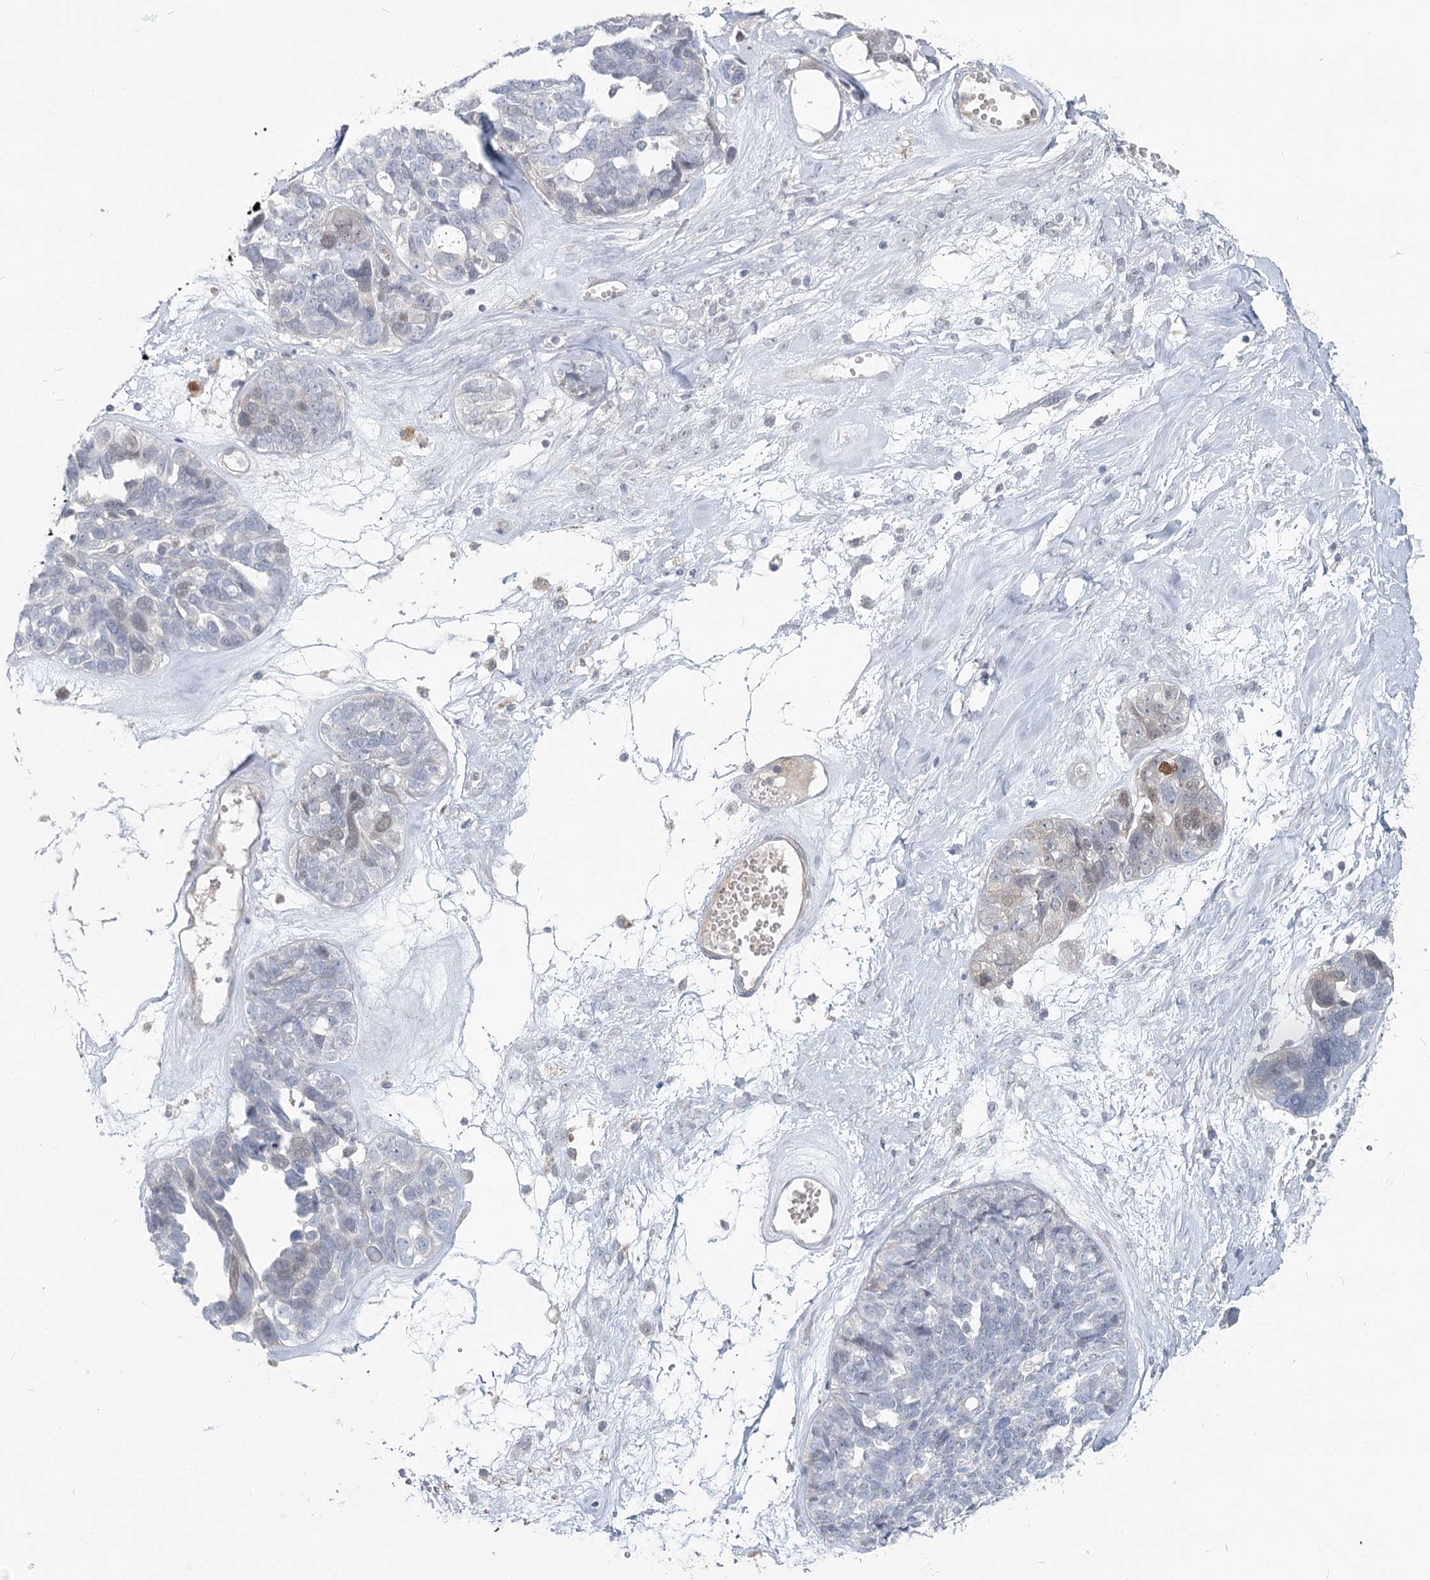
{"staining": {"intensity": "weak", "quantity": "<25%", "location": "nuclear"}, "tissue": "ovarian cancer", "cell_type": "Tumor cells", "image_type": "cancer", "snomed": [{"axis": "morphology", "description": "Cystadenocarcinoma, serous, NOS"}, {"axis": "topography", "description": "Ovary"}], "caption": "This is a photomicrograph of IHC staining of ovarian cancer, which shows no positivity in tumor cells.", "gene": "USP11", "patient": {"sex": "female", "age": 79}}